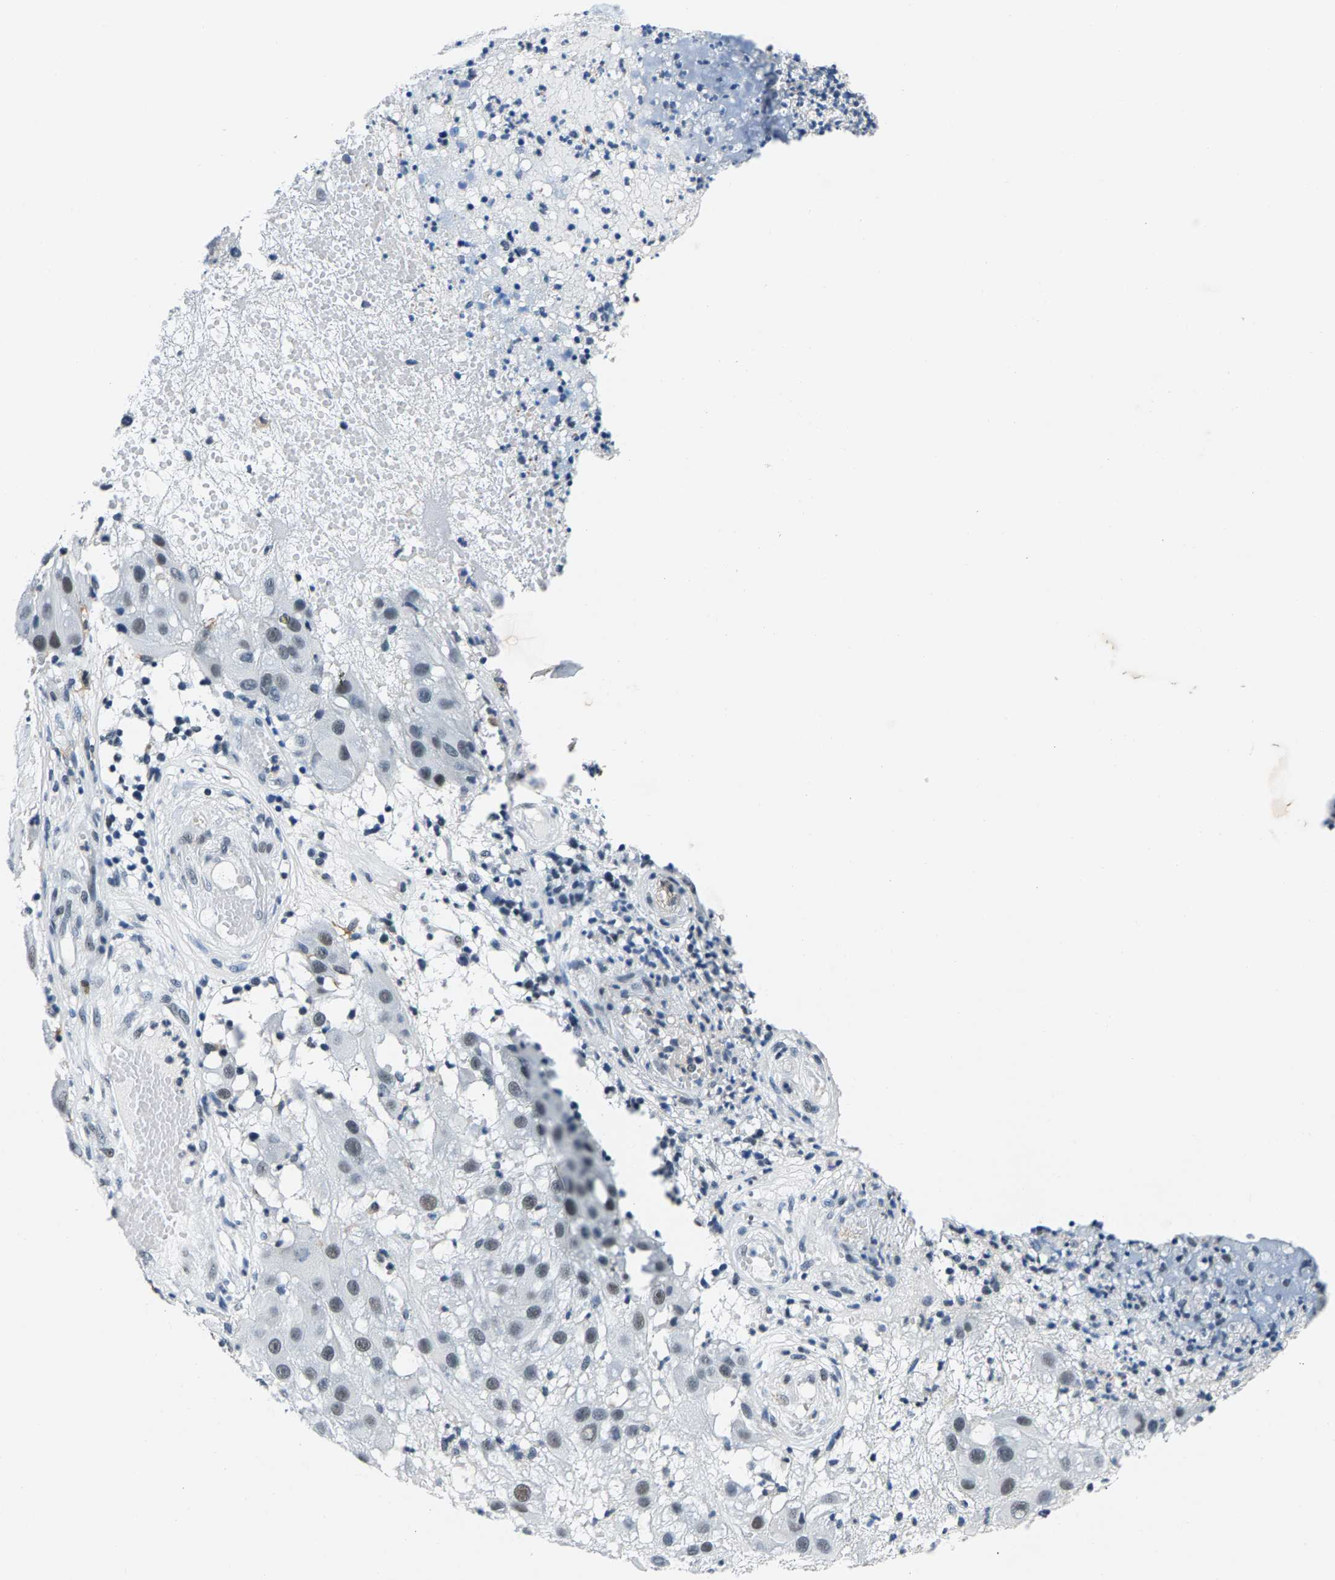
{"staining": {"intensity": "weak", "quantity": "<25%", "location": "nuclear"}, "tissue": "melanoma", "cell_type": "Tumor cells", "image_type": "cancer", "snomed": [{"axis": "morphology", "description": "Malignant melanoma, NOS"}, {"axis": "topography", "description": "Skin"}], "caption": "Melanoma was stained to show a protein in brown. There is no significant positivity in tumor cells.", "gene": "ATF2", "patient": {"sex": "female", "age": 81}}